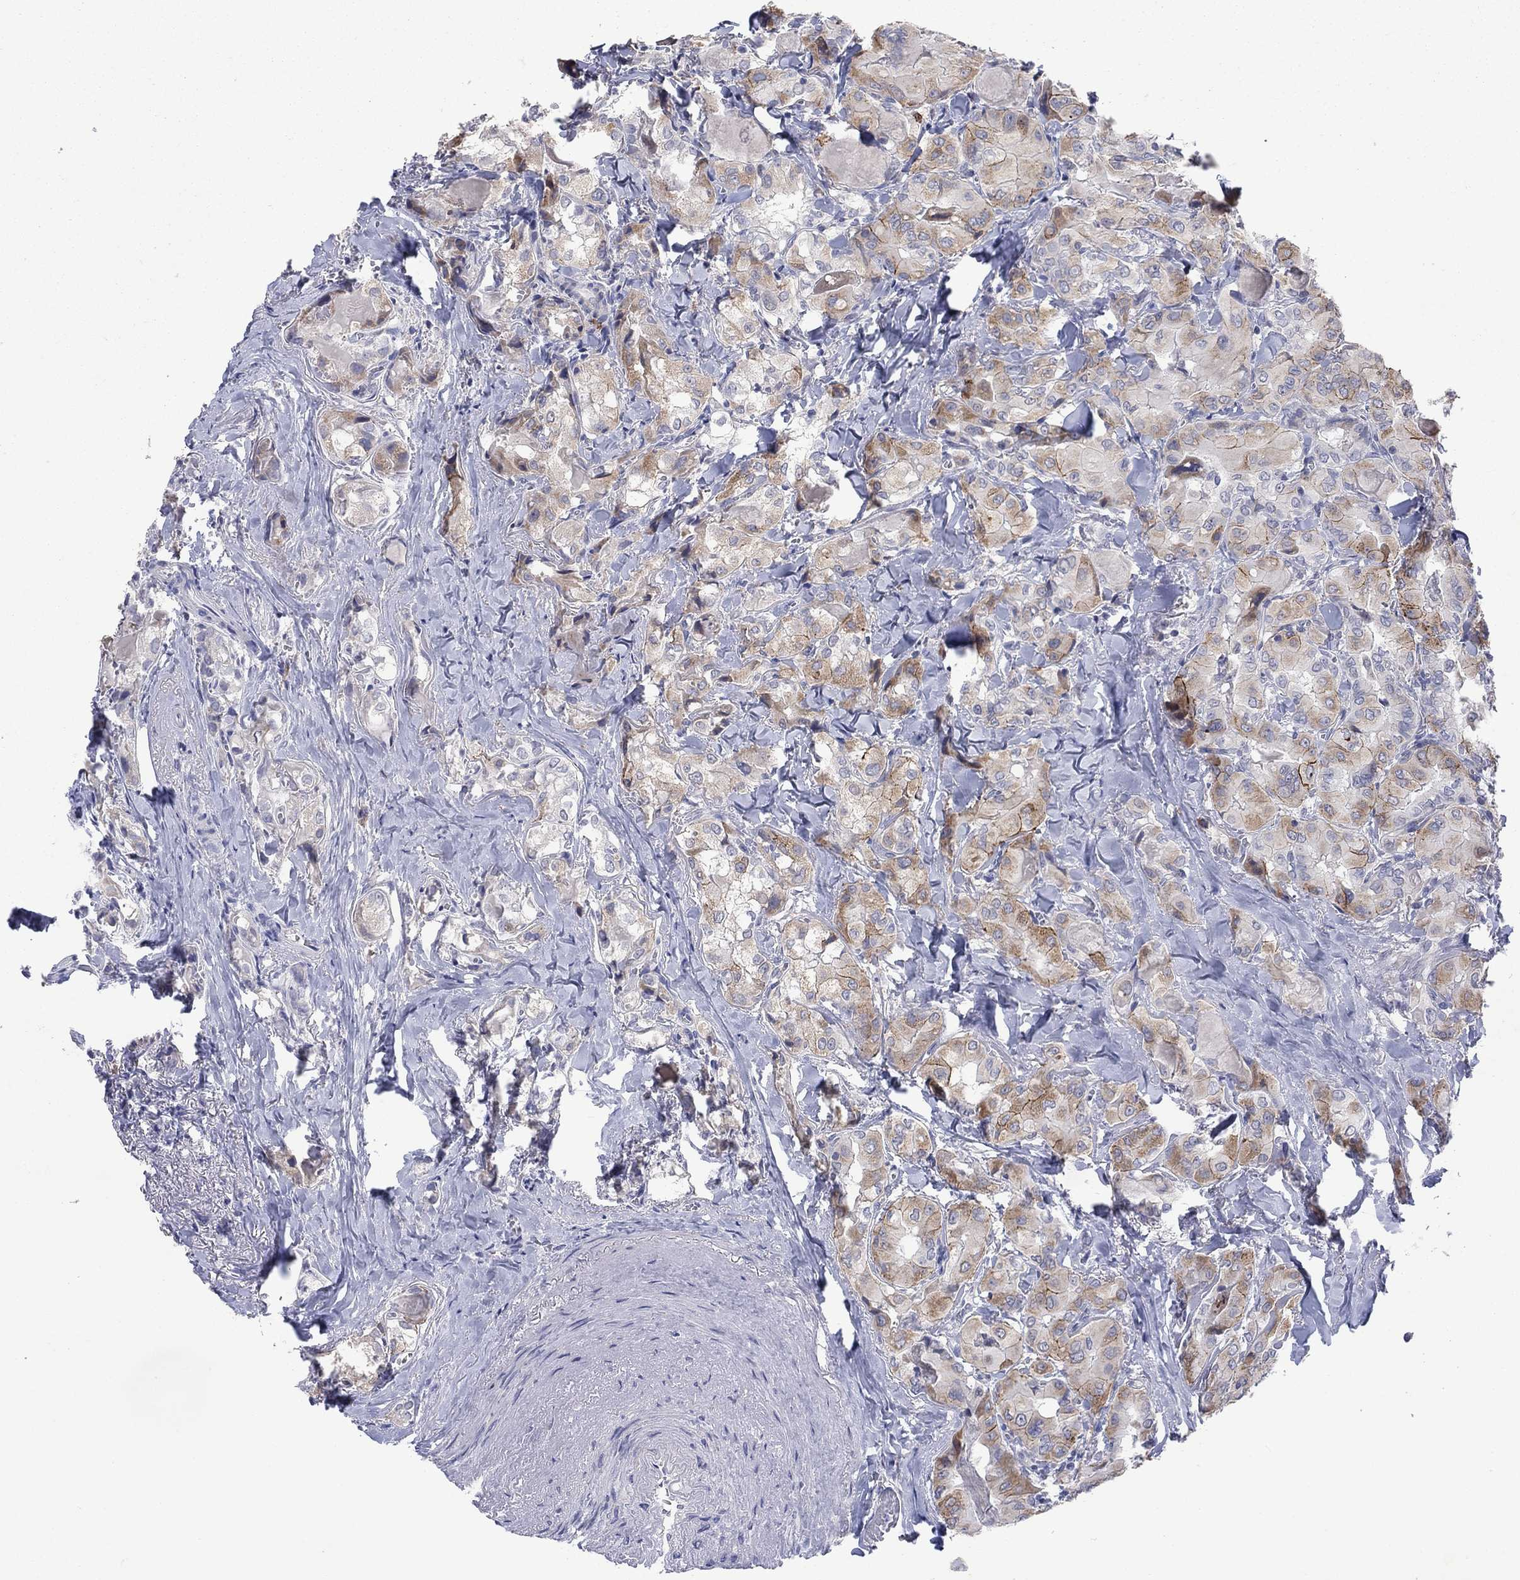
{"staining": {"intensity": "strong", "quantity": "<25%", "location": "cytoplasmic/membranous"}, "tissue": "thyroid cancer", "cell_type": "Tumor cells", "image_type": "cancer", "snomed": [{"axis": "morphology", "description": "Normal tissue, NOS"}, {"axis": "morphology", "description": "Papillary adenocarcinoma, NOS"}, {"axis": "topography", "description": "Thyroid gland"}], "caption": "The histopathology image exhibits a brown stain indicating the presence of a protein in the cytoplasmic/membranous of tumor cells in thyroid cancer.", "gene": "SDC1", "patient": {"sex": "female", "age": 66}}